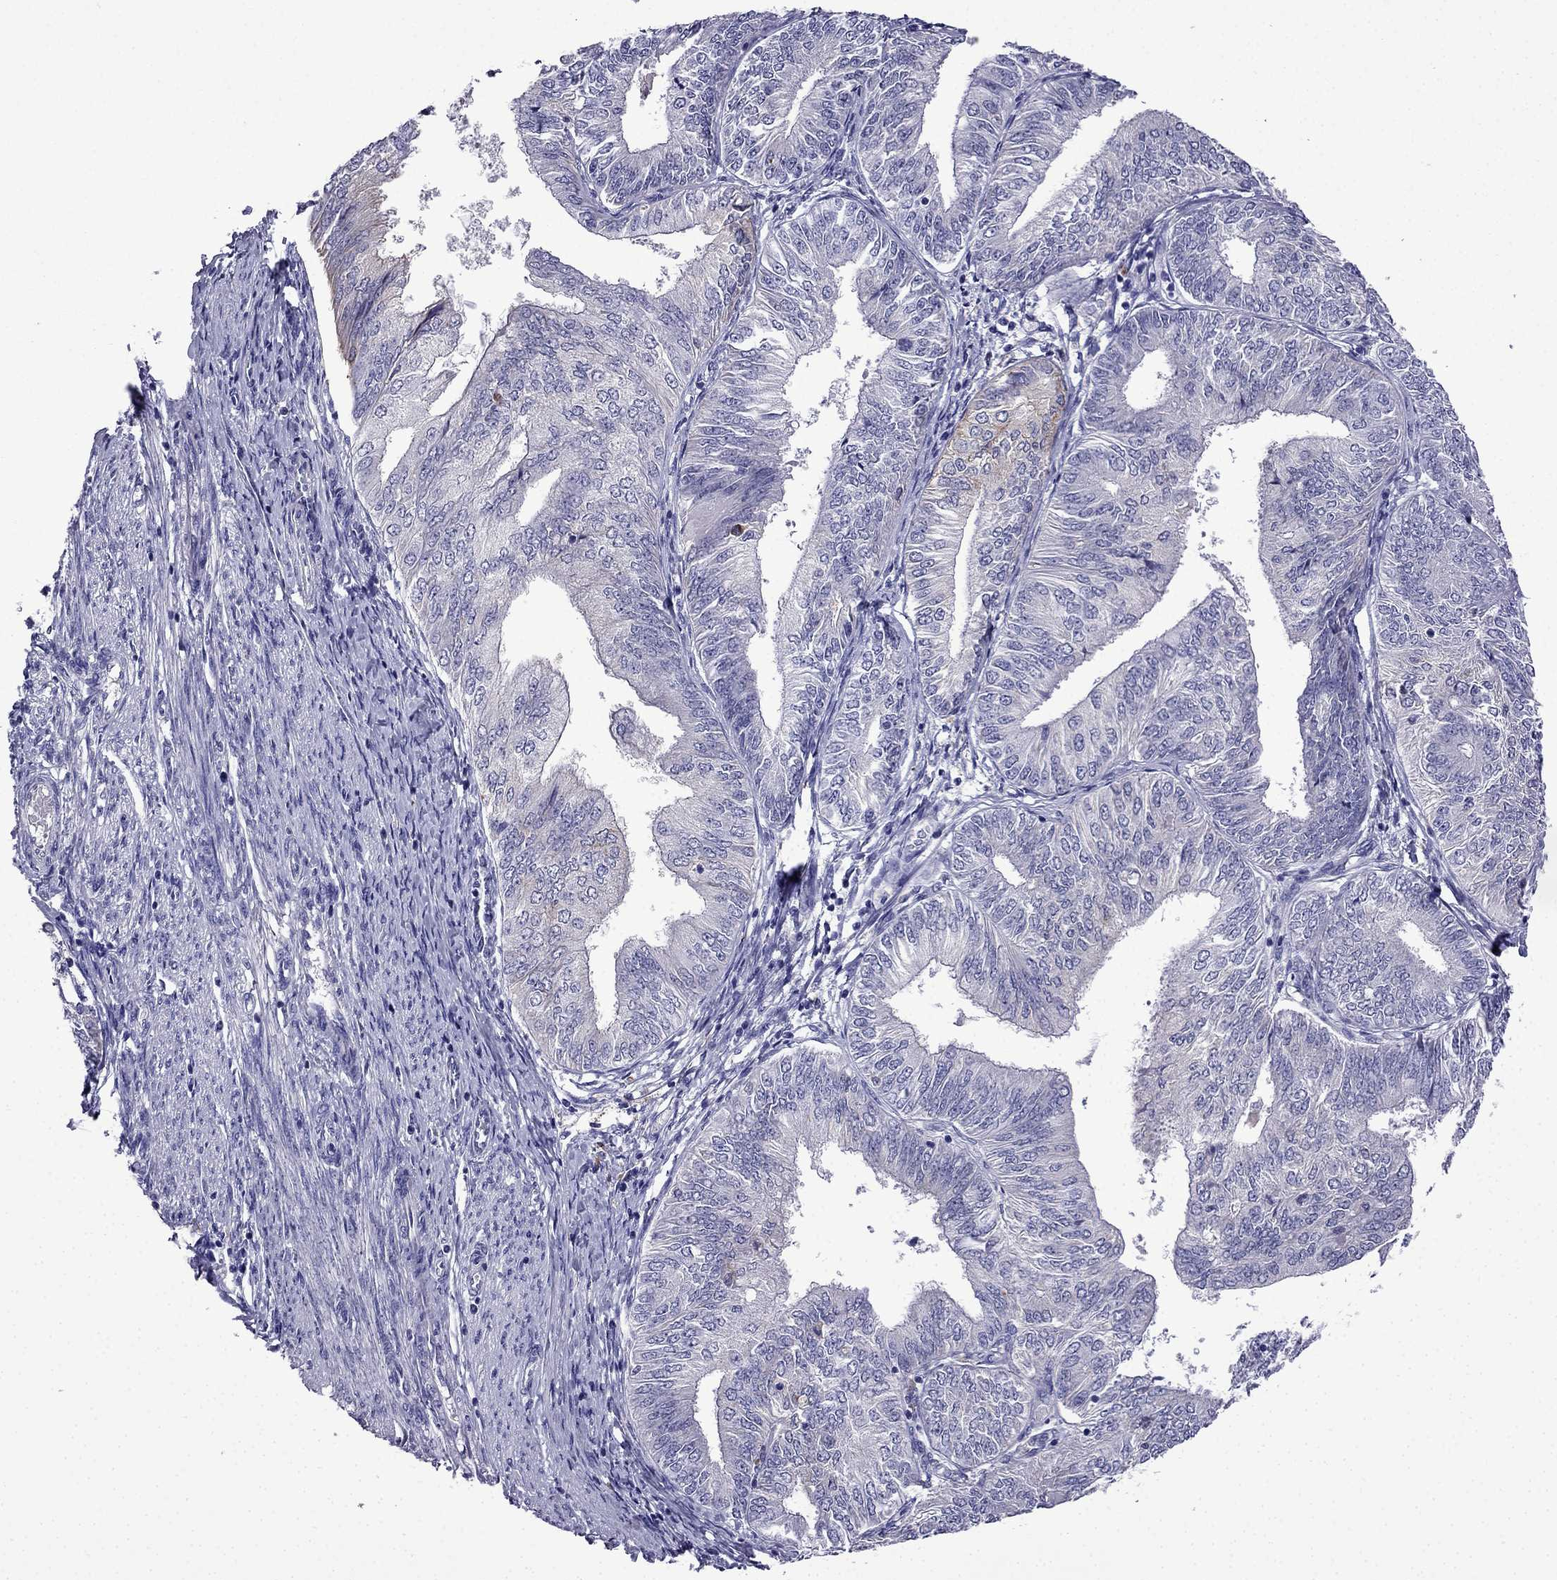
{"staining": {"intensity": "negative", "quantity": "none", "location": "none"}, "tissue": "endometrial cancer", "cell_type": "Tumor cells", "image_type": "cancer", "snomed": [{"axis": "morphology", "description": "Adenocarcinoma, NOS"}, {"axis": "topography", "description": "Endometrium"}], "caption": "The photomicrograph exhibits no staining of tumor cells in endometrial cancer (adenocarcinoma).", "gene": "TSSK4", "patient": {"sex": "female", "age": 58}}